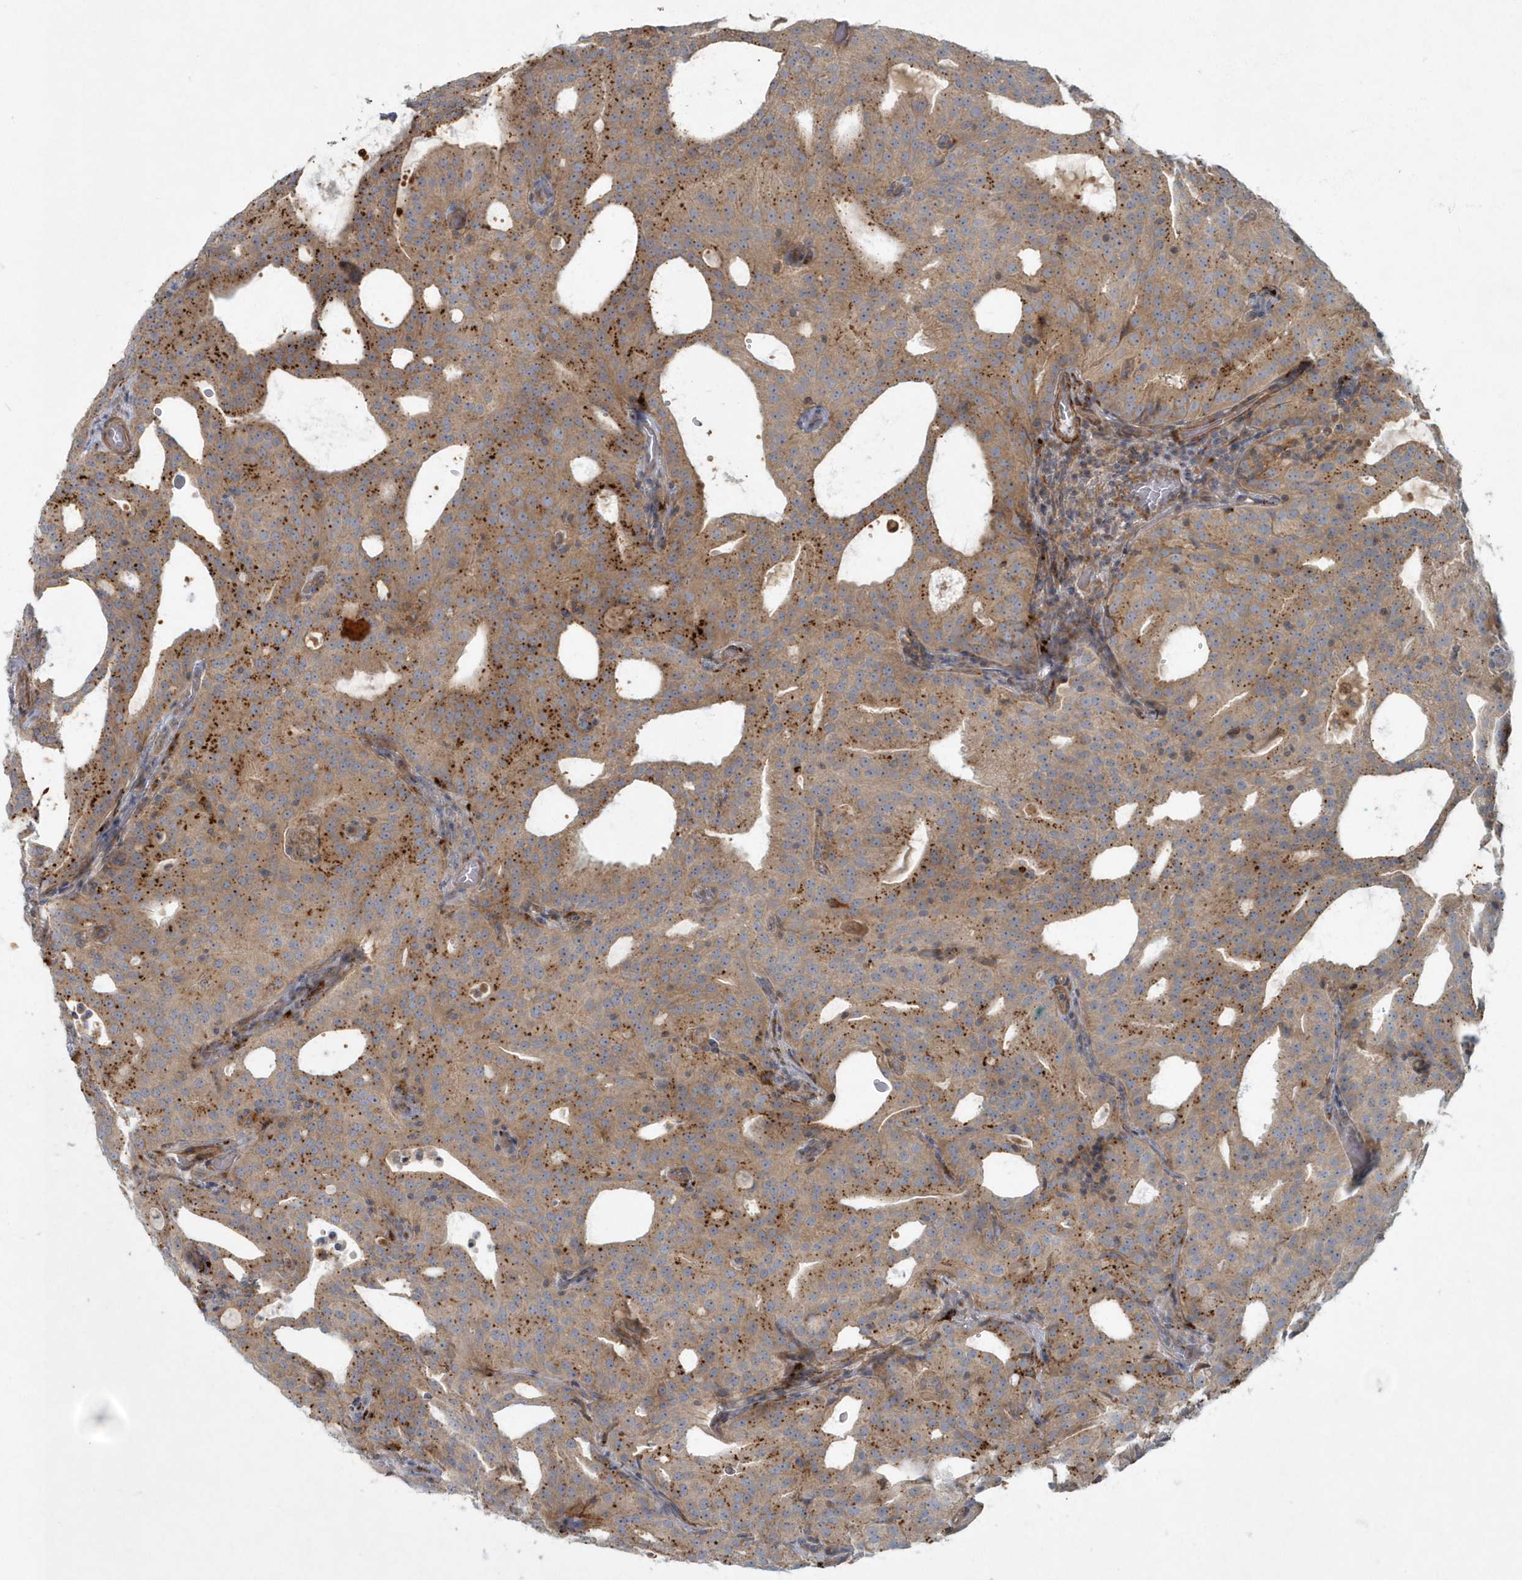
{"staining": {"intensity": "moderate", "quantity": ">75%", "location": "cytoplasmic/membranous"}, "tissue": "prostate cancer", "cell_type": "Tumor cells", "image_type": "cancer", "snomed": [{"axis": "morphology", "description": "Adenocarcinoma, Medium grade"}, {"axis": "topography", "description": "Prostate"}], "caption": "Immunohistochemistry (IHC) staining of prostate cancer, which shows medium levels of moderate cytoplasmic/membranous staining in about >75% of tumor cells indicating moderate cytoplasmic/membranous protein positivity. The staining was performed using DAB (brown) for protein detection and nuclei were counterstained in hematoxylin (blue).", "gene": "ARHGEF38", "patient": {"sex": "male", "age": 88}}